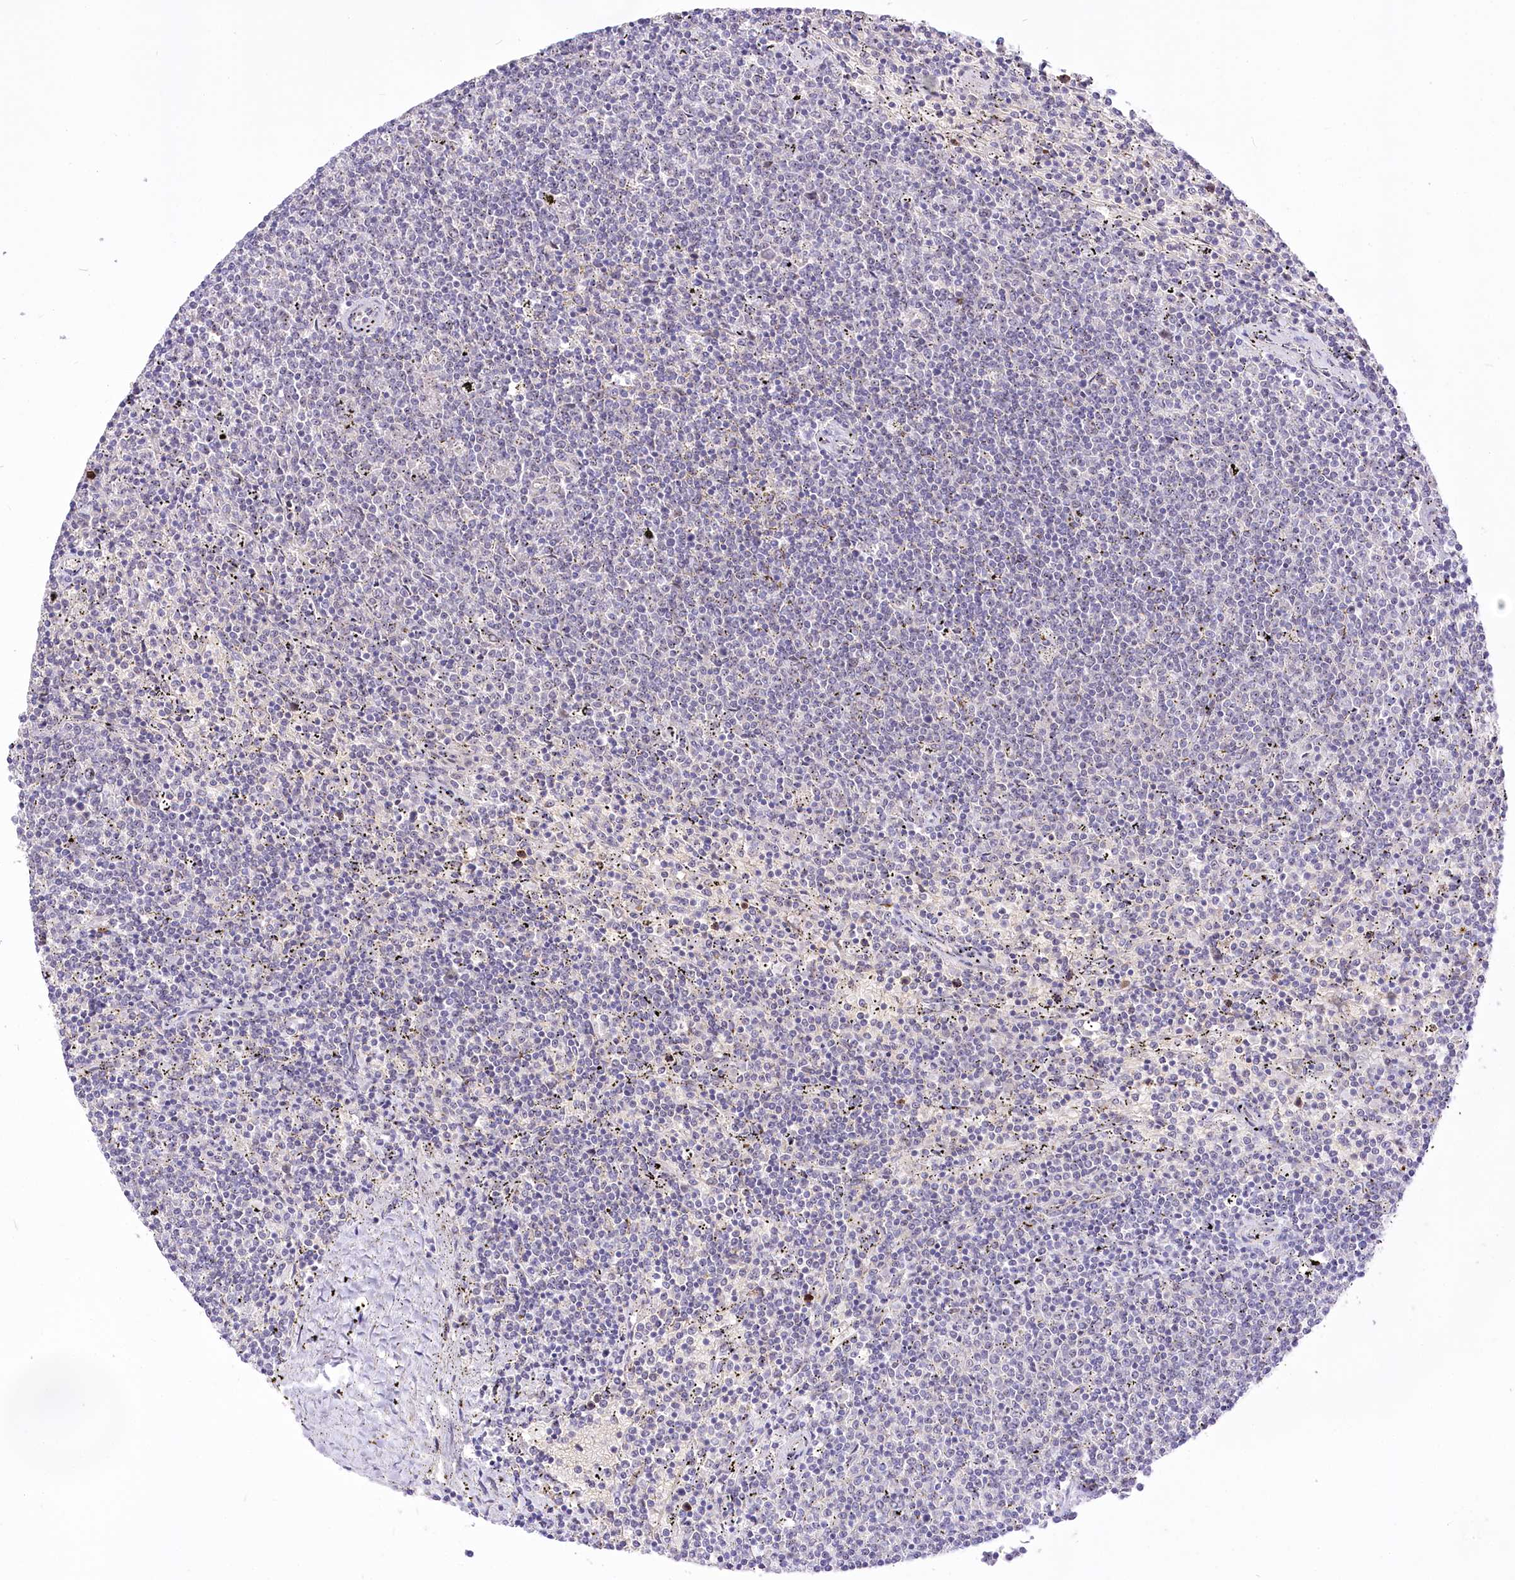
{"staining": {"intensity": "negative", "quantity": "none", "location": "none"}, "tissue": "lymphoma", "cell_type": "Tumor cells", "image_type": "cancer", "snomed": [{"axis": "morphology", "description": "Malignant lymphoma, non-Hodgkin's type, Low grade"}, {"axis": "topography", "description": "Spleen"}], "caption": "This is an immunohistochemistry (IHC) photomicrograph of human lymphoma. There is no positivity in tumor cells.", "gene": "BEND7", "patient": {"sex": "female", "age": 50}}